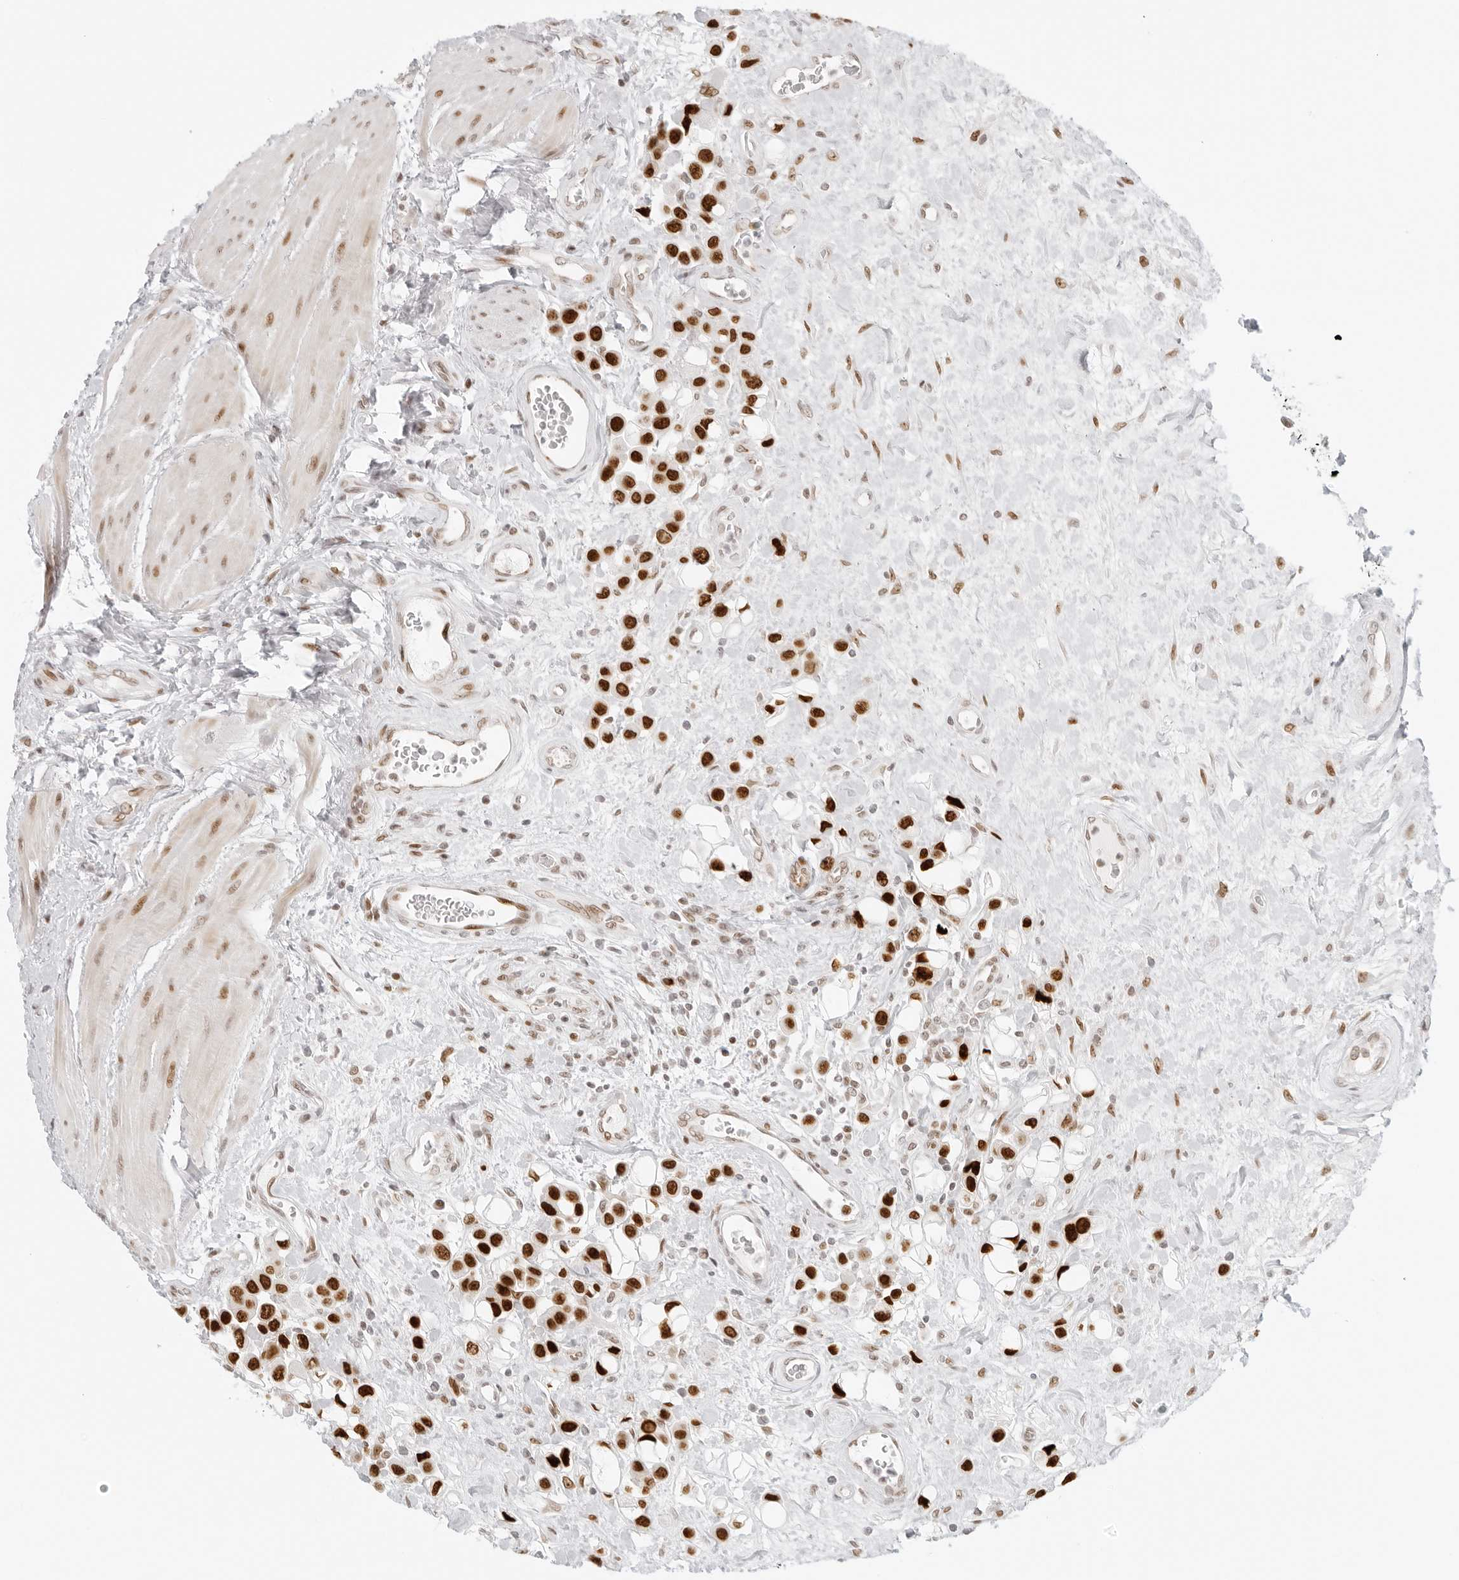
{"staining": {"intensity": "strong", "quantity": ">75%", "location": "nuclear"}, "tissue": "urothelial cancer", "cell_type": "Tumor cells", "image_type": "cancer", "snomed": [{"axis": "morphology", "description": "Urothelial carcinoma, High grade"}, {"axis": "topography", "description": "Urinary bladder"}], "caption": "DAB immunohistochemical staining of human high-grade urothelial carcinoma displays strong nuclear protein positivity in approximately >75% of tumor cells. Nuclei are stained in blue.", "gene": "RCC1", "patient": {"sex": "male", "age": 50}}